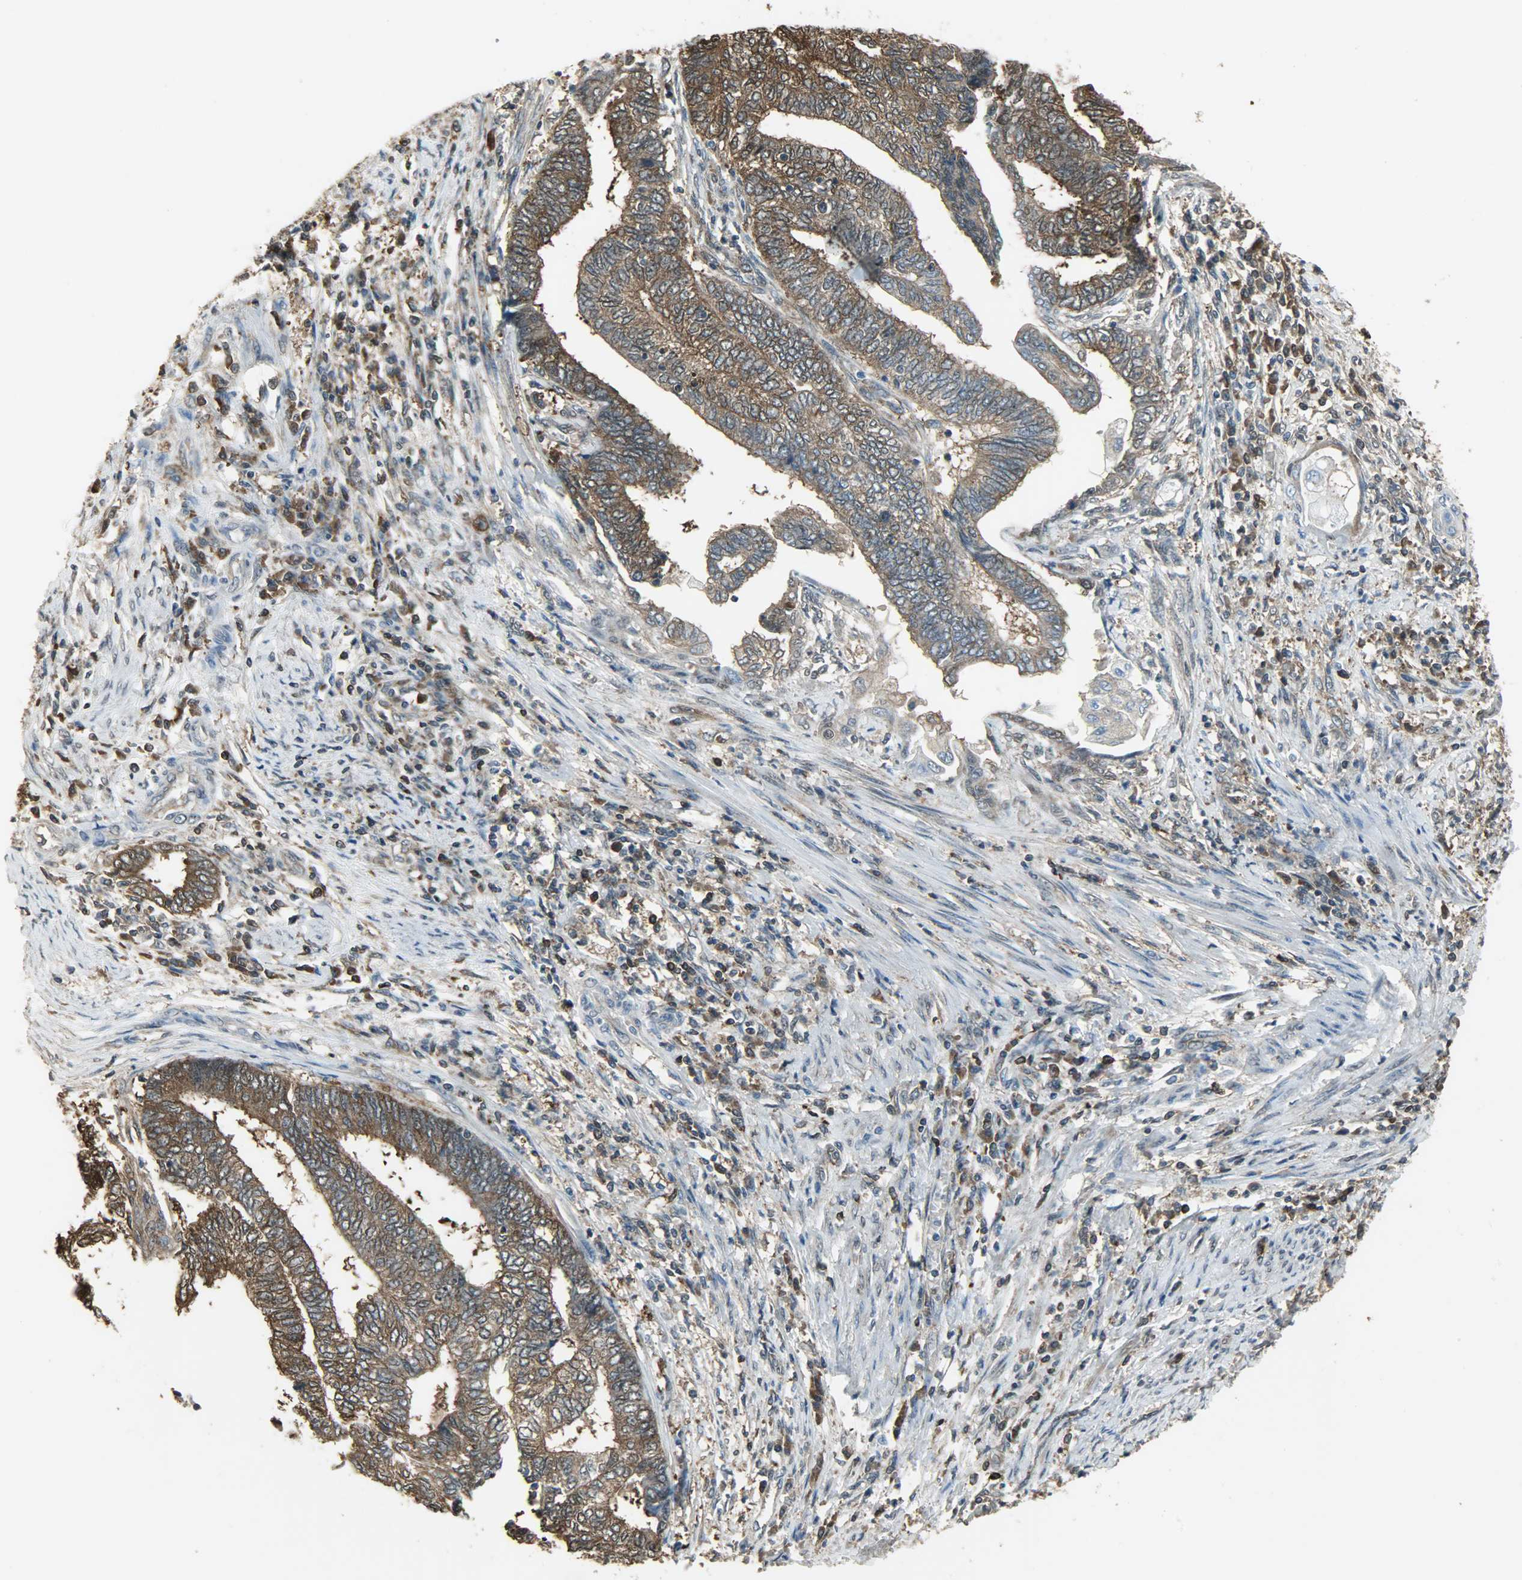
{"staining": {"intensity": "strong", "quantity": ">75%", "location": "cytoplasmic/membranous"}, "tissue": "endometrial cancer", "cell_type": "Tumor cells", "image_type": "cancer", "snomed": [{"axis": "morphology", "description": "Adenocarcinoma, NOS"}, {"axis": "topography", "description": "Uterus"}, {"axis": "topography", "description": "Endometrium"}], "caption": "Endometrial cancer was stained to show a protein in brown. There is high levels of strong cytoplasmic/membranous staining in approximately >75% of tumor cells.", "gene": "LDHB", "patient": {"sex": "female", "age": 70}}